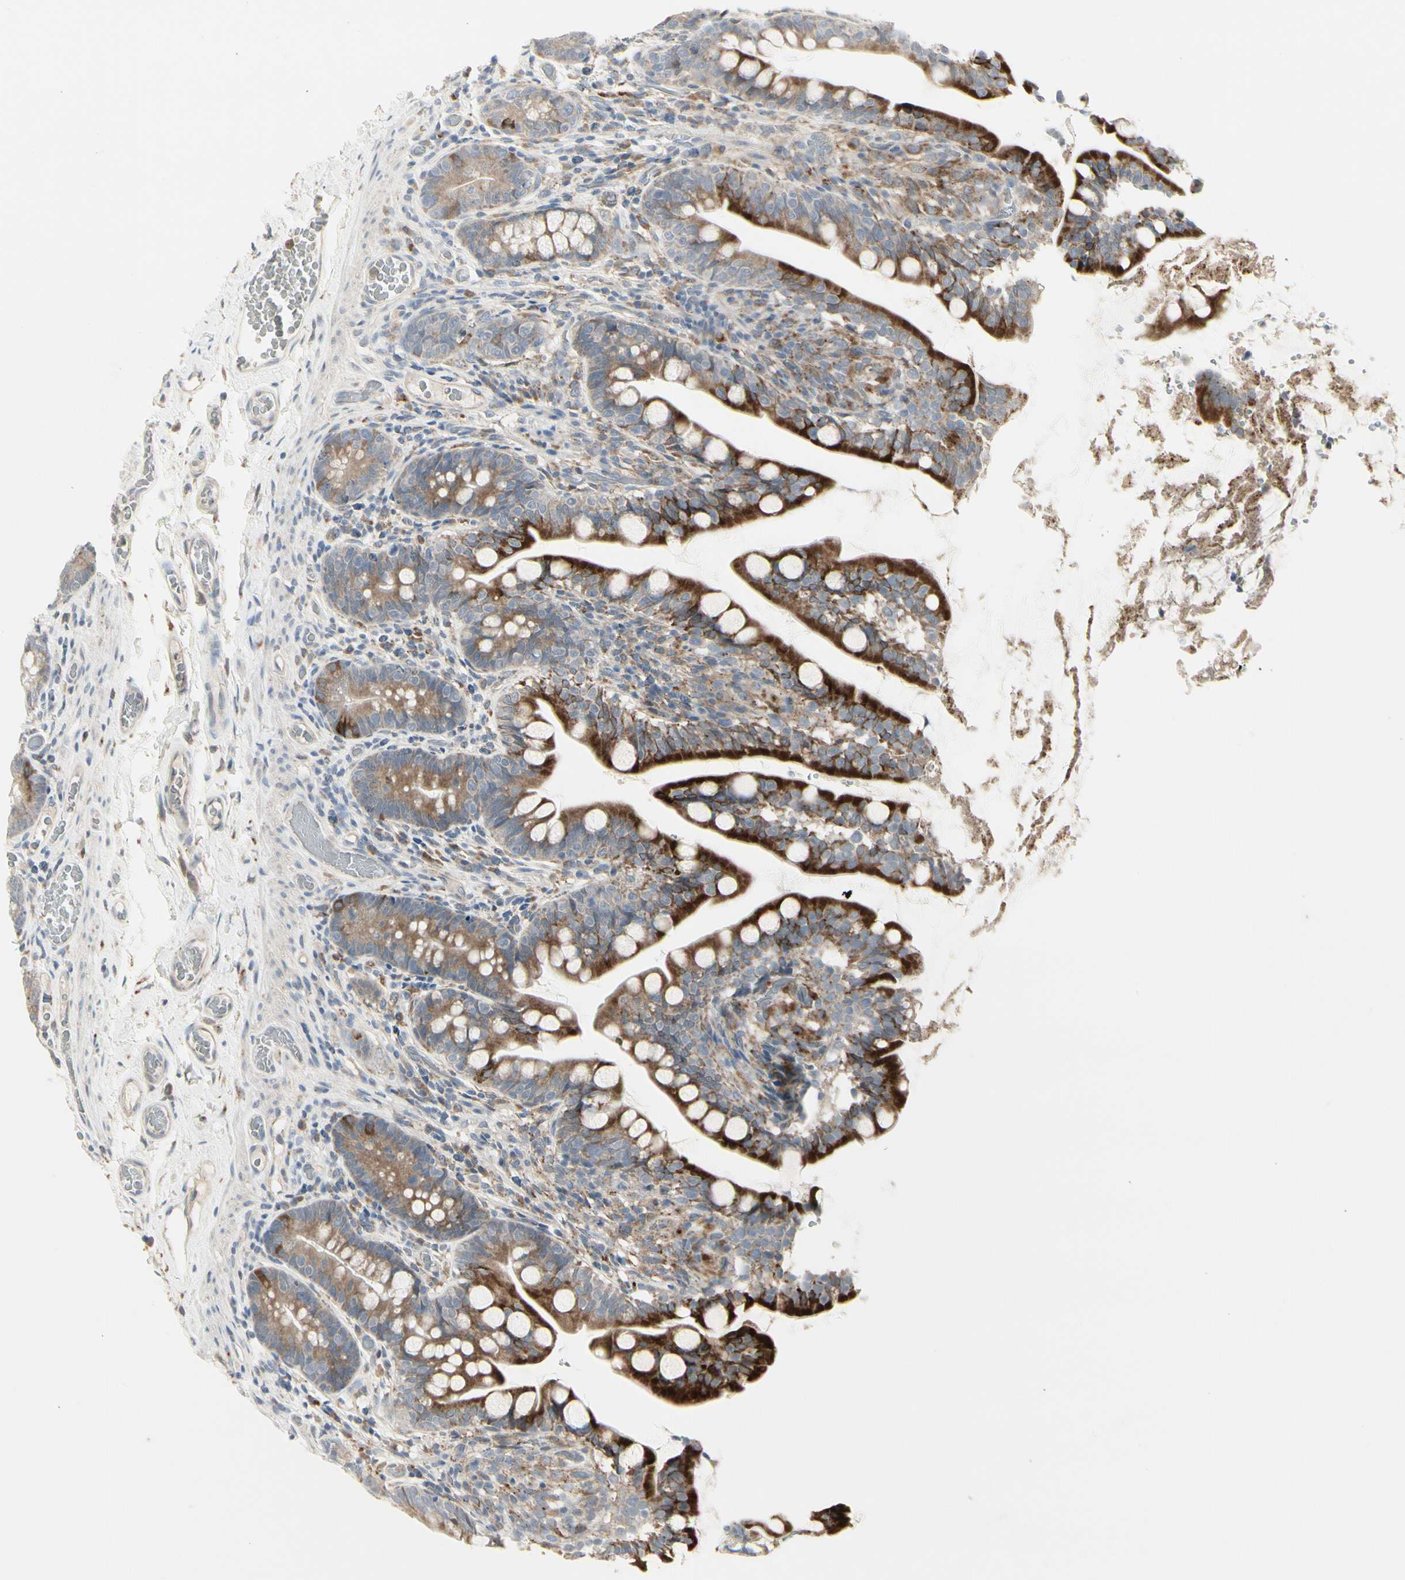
{"staining": {"intensity": "strong", "quantity": ">75%", "location": "cytoplasmic/membranous"}, "tissue": "small intestine", "cell_type": "Glandular cells", "image_type": "normal", "snomed": [{"axis": "morphology", "description": "Normal tissue, NOS"}, {"axis": "topography", "description": "Small intestine"}], "caption": "Immunohistochemistry (IHC) of benign small intestine reveals high levels of strong cytoplasmic/membranous staining in about >75% of glandular cells. The protein is stained brown, and the nuclei are stained in blue (DAB IHC with brightfield microscopy, high magnification).", "gene": "GRN", "patient": {"sex": "female", "age": 56}}